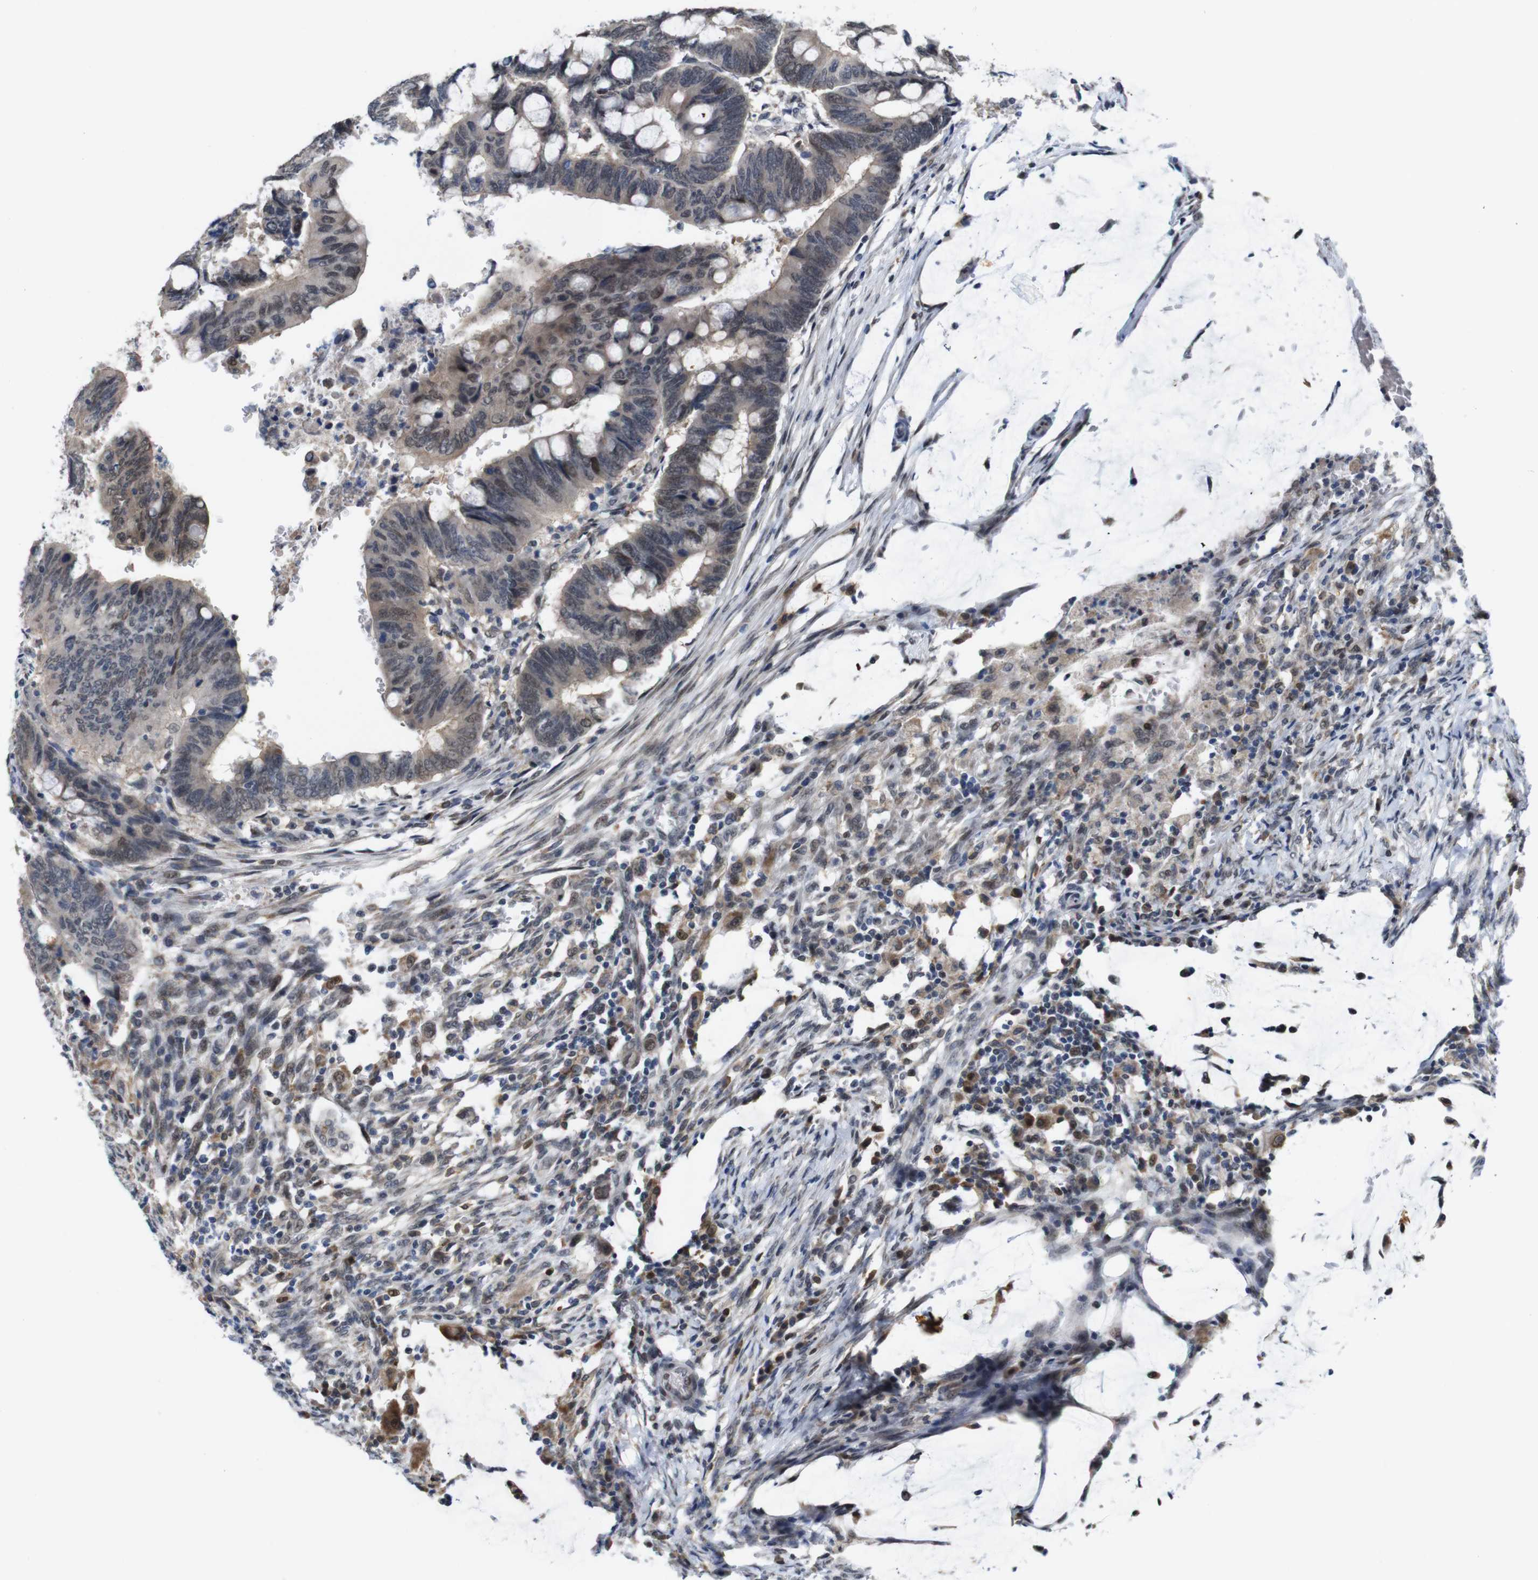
{"staining": {"intensity": "moderate", "quantity": ">75%", "location": "cytoplasmic/membranous,nuclear"}, "tissue": "colorectal cancer", "cell_type": "Tumor cells", "image_type": "cancer", "snomed": [{"axis": "morphology", "description": "Normal tissue, NOS"}, {"axis": "morphology", "description": "Adenocarcinoma, NOS"}, {"axis": "topography", "description": "Rectum"}, {"axis": "topography", "description": "Peripheral nerve tissue"}], "caption": "Adenocarcinoma (colorectal) was stained to show a protein in brown. There is medium levels of moderate cytoplasmic/membranous and nuclear positivity in approximately >75% of tumor cells.", "gene": "PNMA8A", "patient": {"sex": "male", "age": 92}}